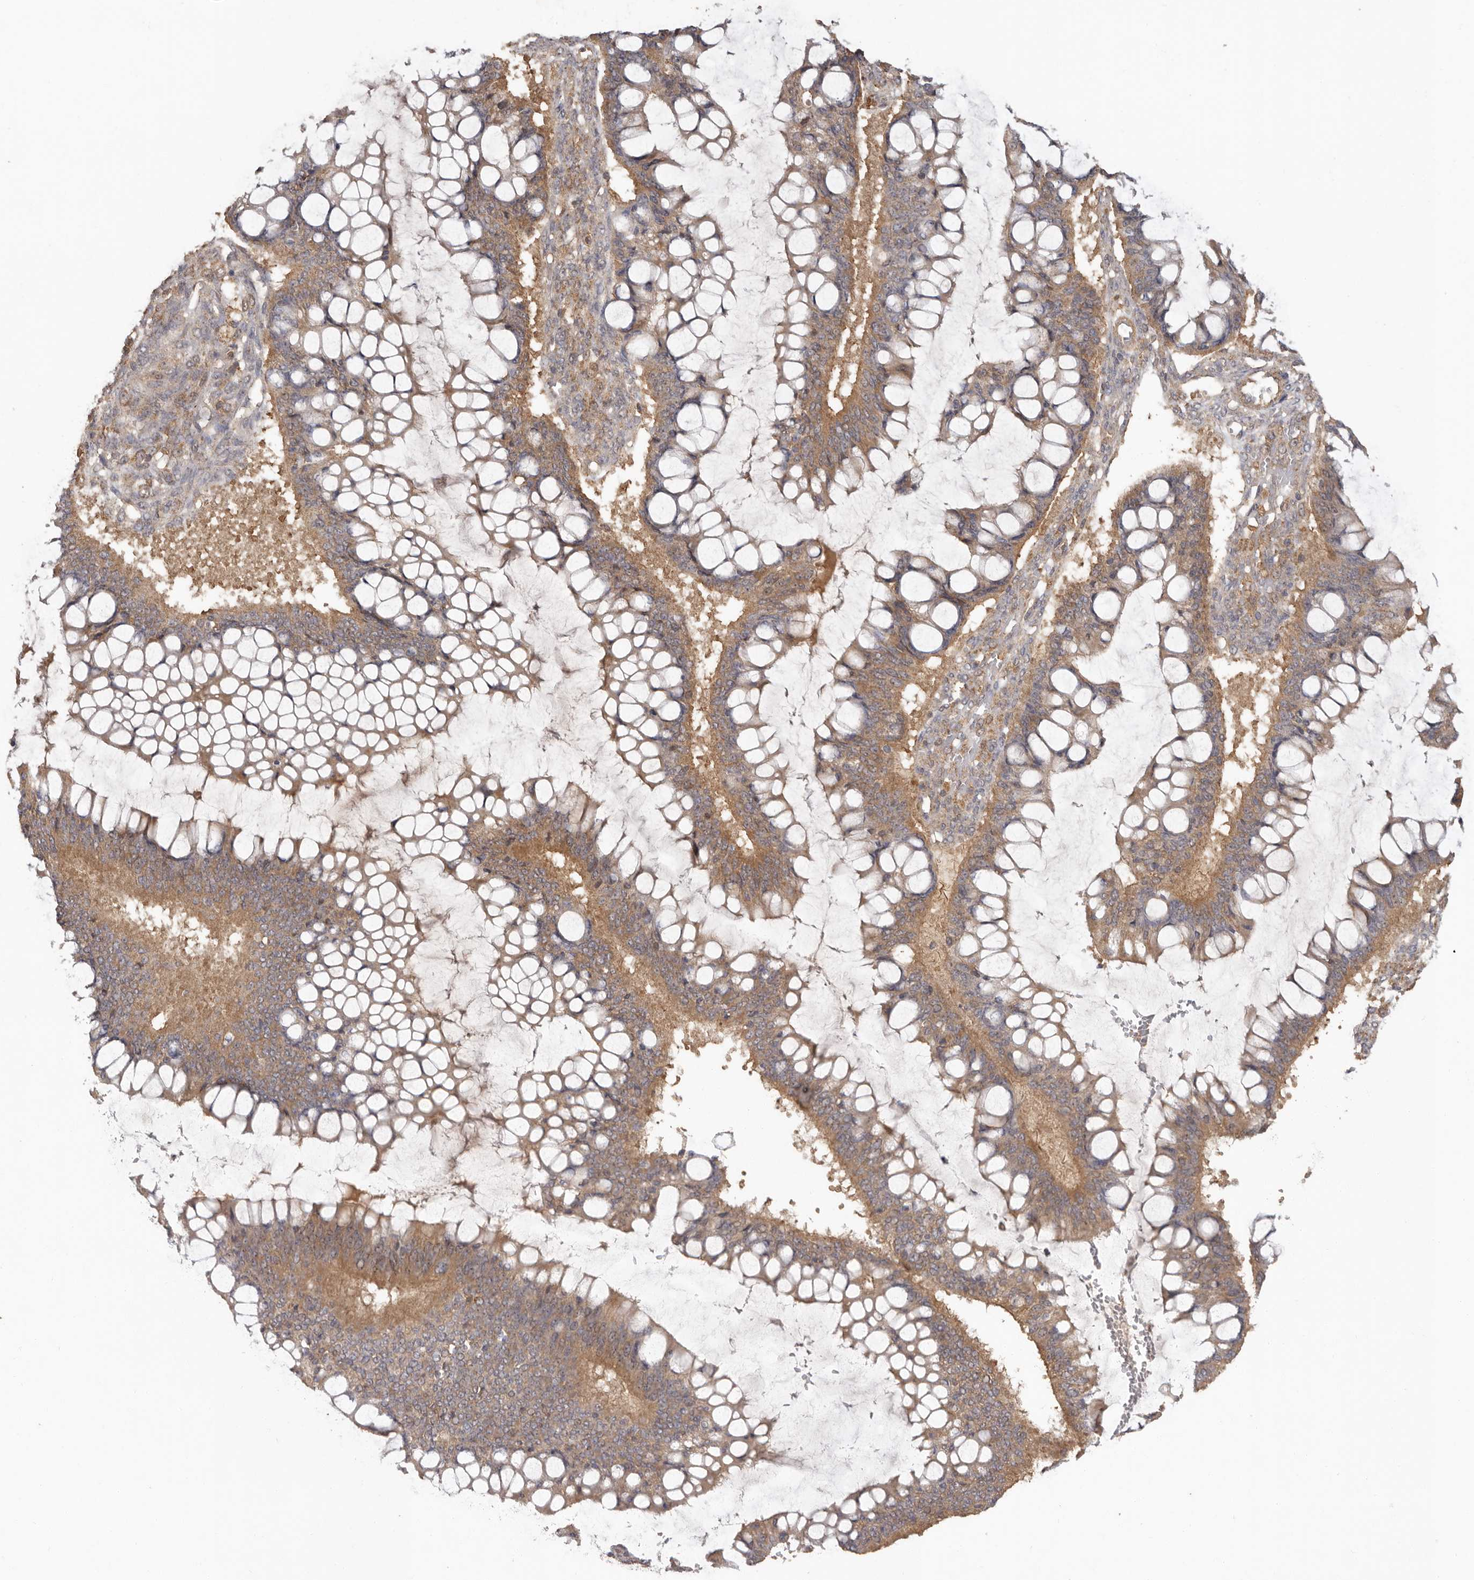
{"staining": {"intensity": "moderate", "quantity": ">75%", "location": "cytoplasmic/membranous"}, "tissue": "ovarian cancer", "cell_type": "Tumor cells", "image_type": "cancer", "snomed": [{"axis": "morphology", "description": "Cystadenocarcinoma, mucinous, NOS"}, {"axis": "topography", "description": "Ovary"}], "caption": "Immunohistochemistry histopathology image of human ovarian cancer (mucinous cystadenocarcinoma) stained for a protein (brown), which reveals medium levels of moderate cytoplasmic/membranous positivity in approximately >75% of tumor cells.", "gene": "RWDD1", "patient": {"sex": "female", "age": 73}}